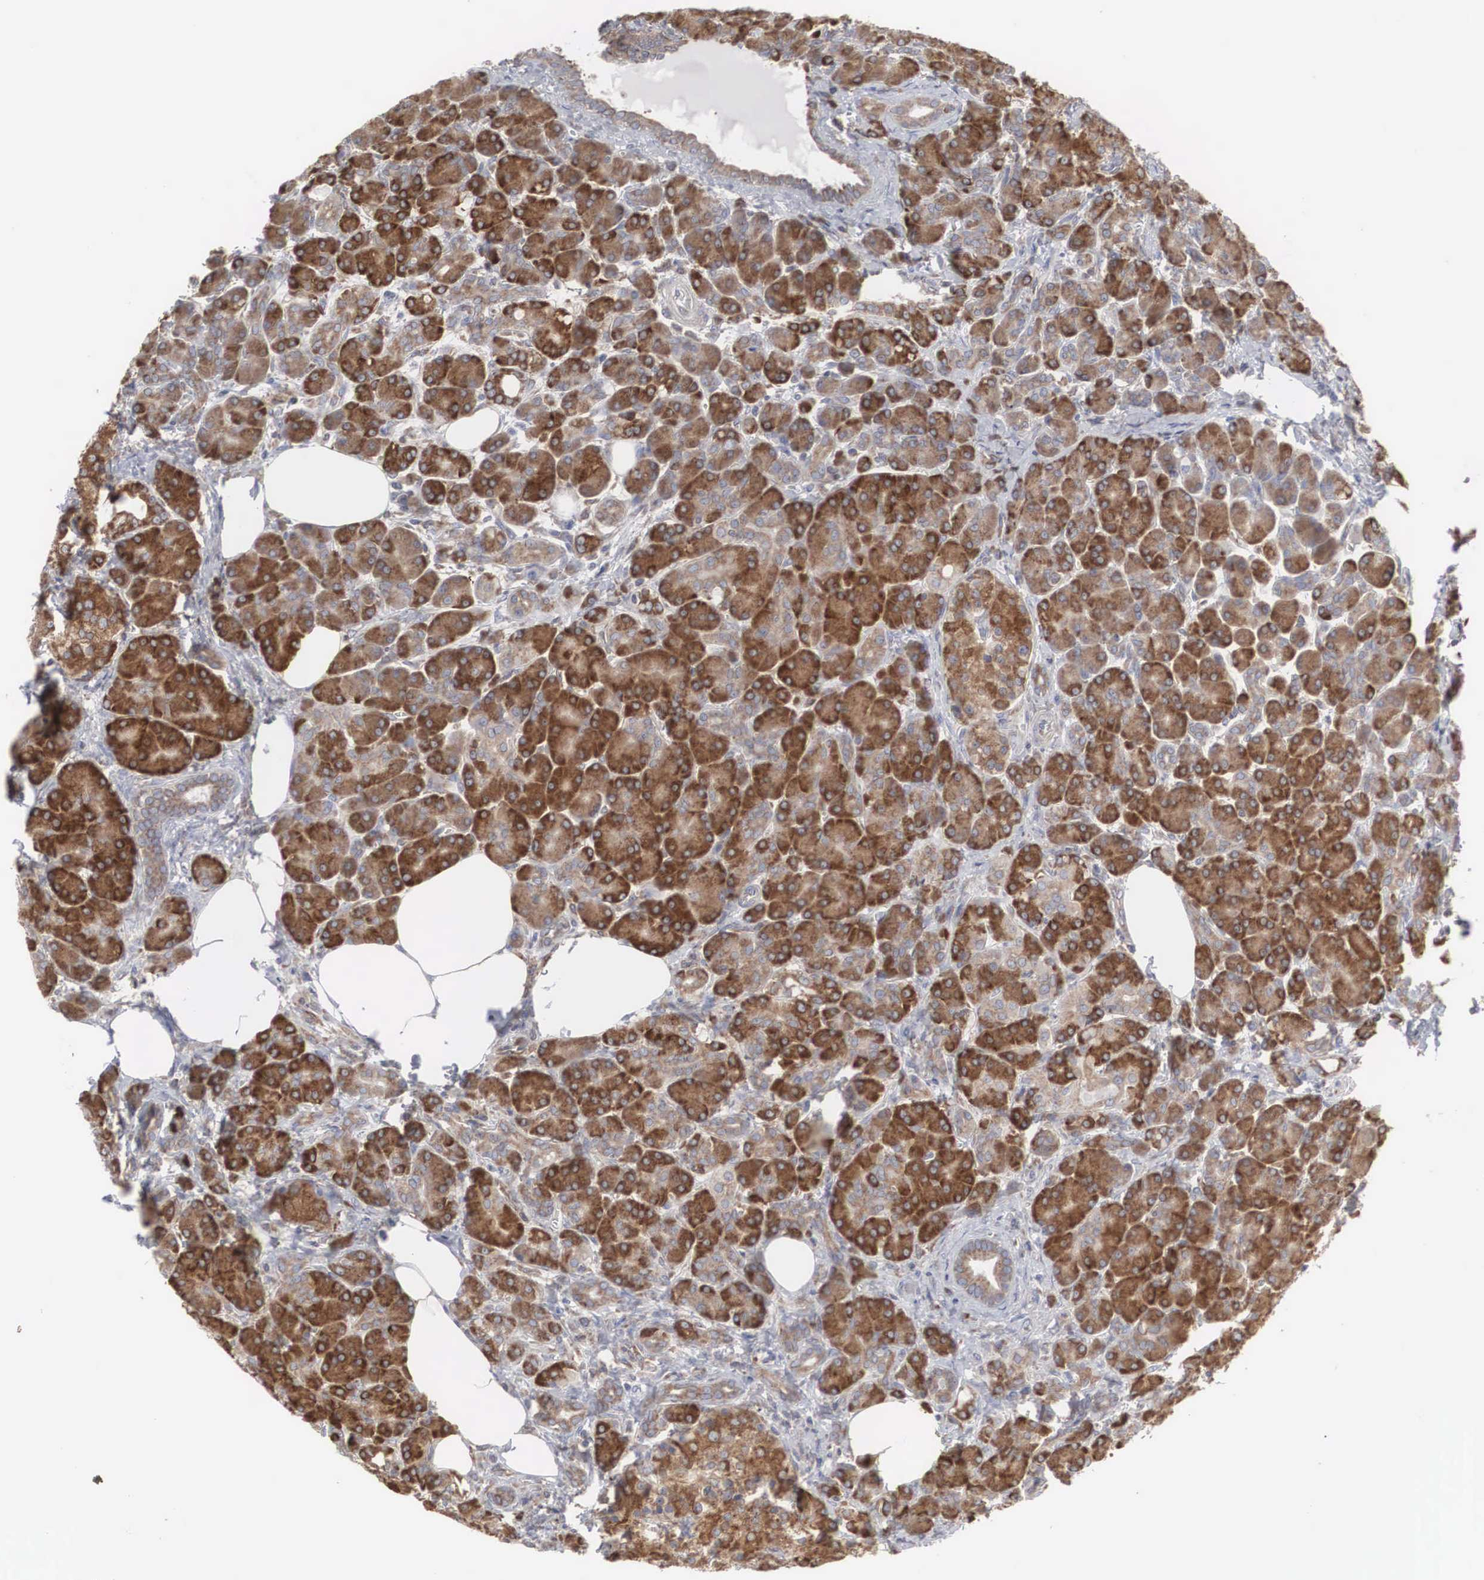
{"staining": {"intensity": "strong", "quantity": ">75%", "location": "cytoplasmic/membranous"}, "tissue": "pancreas", "cell_type": "Exocrine glandular cells", "image_type": "normal", "snomed": [{"axis": "morphology", "description": "Normal tissue, NOS"}, {"axis": "topography", "description": "Pancreas"}], "caption": "Protein staining of normal pancreas exhibits strong cytoplasmic/membranous staining in about >75% of exocrine glandular cells.", "gene": "CTAGE15", "patient": {"sex": "female", "age": 73}}